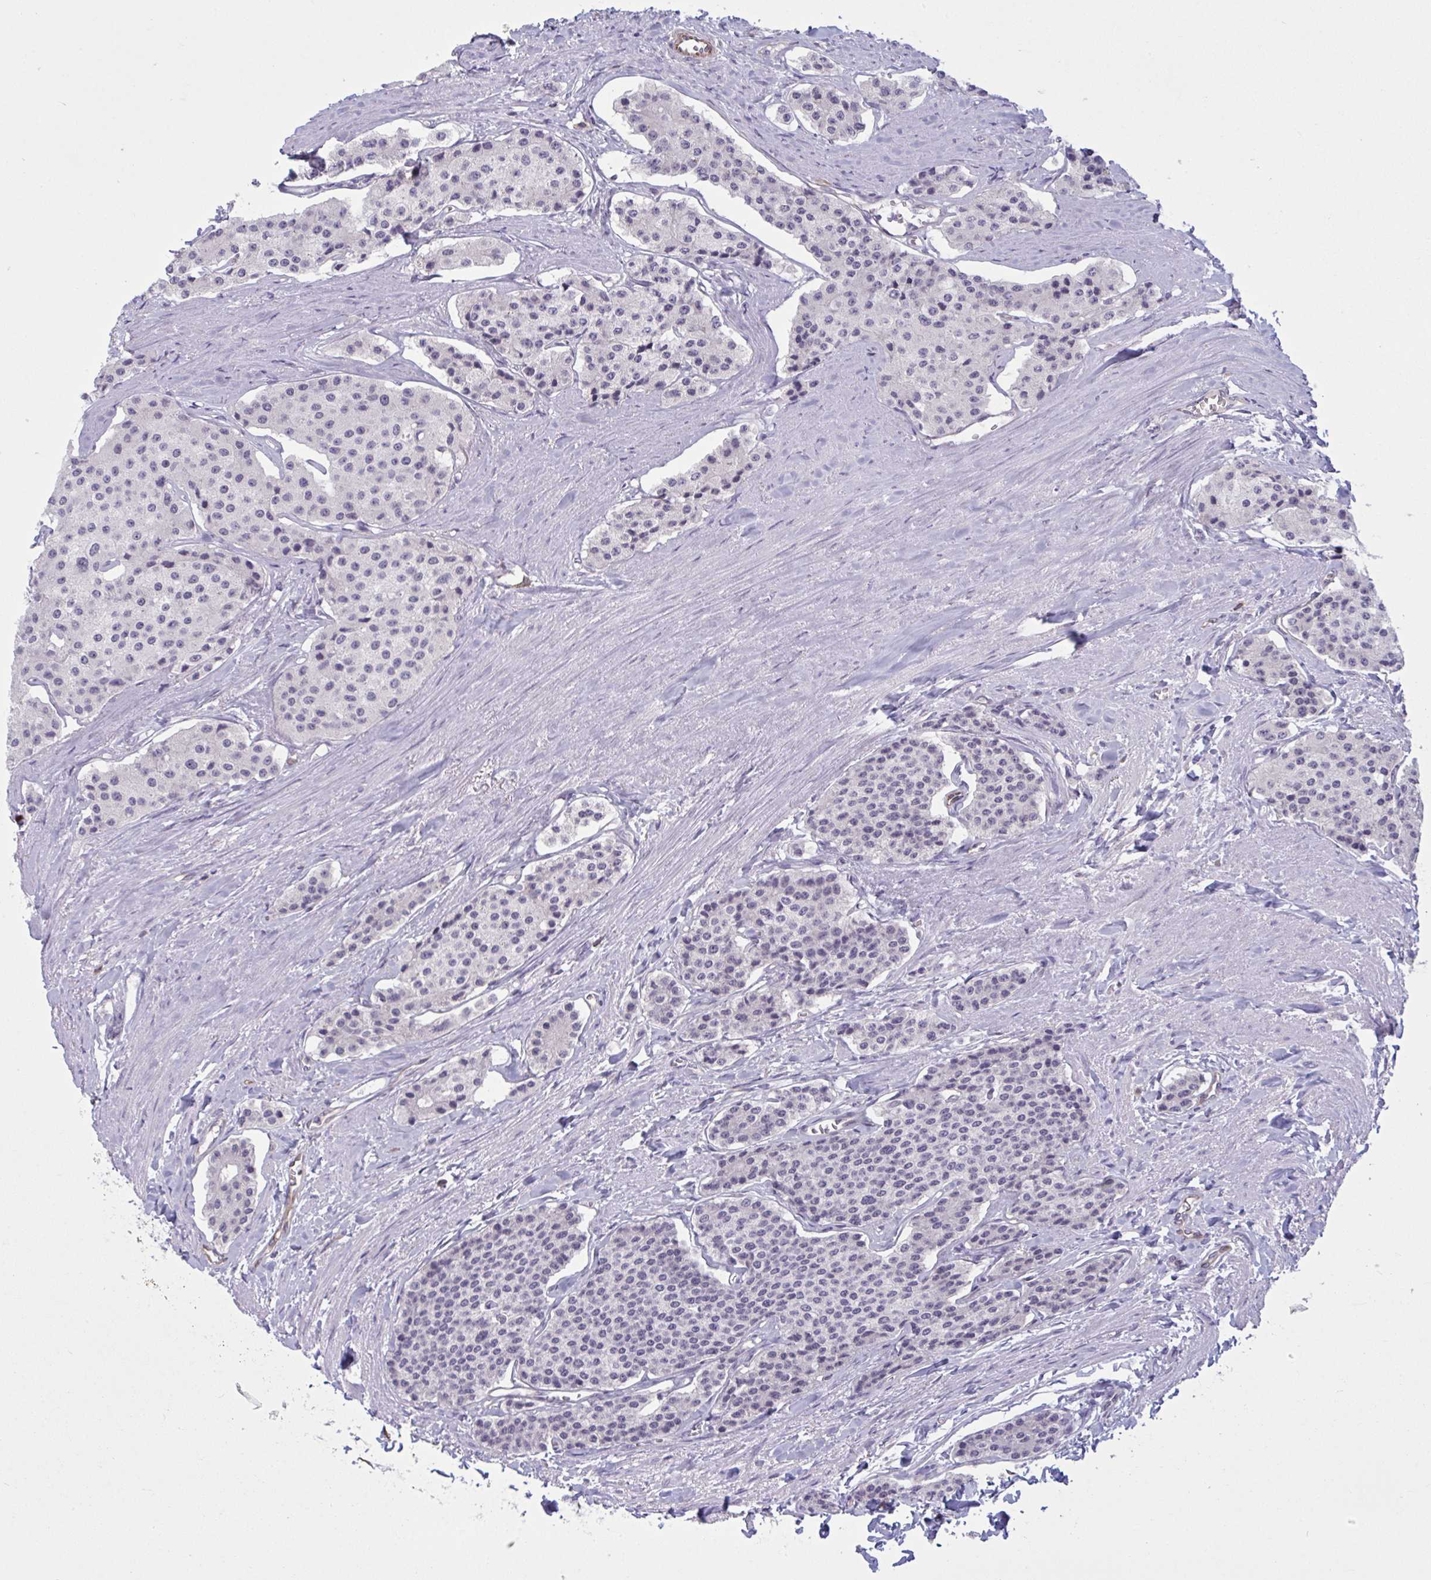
{"staining": {"intensity": "negative", "quantity": "none", "location": "none"}, "tissue": "carcinoid", "cell_type": "Tumor cells", "image_type": "cancer", "snomed": [{"axis": "morphology", "description": "Carcinoid, malignant, NOS"}, {"axis": "topography", "description": "Small intestine"}], "caption": "A histopathology image of carcinoid (malignant) stained for a protein exhibits no brown staining in tumor cells.", "gene": "OR1L3", "patient": {"sex": "female", "age": 65}}